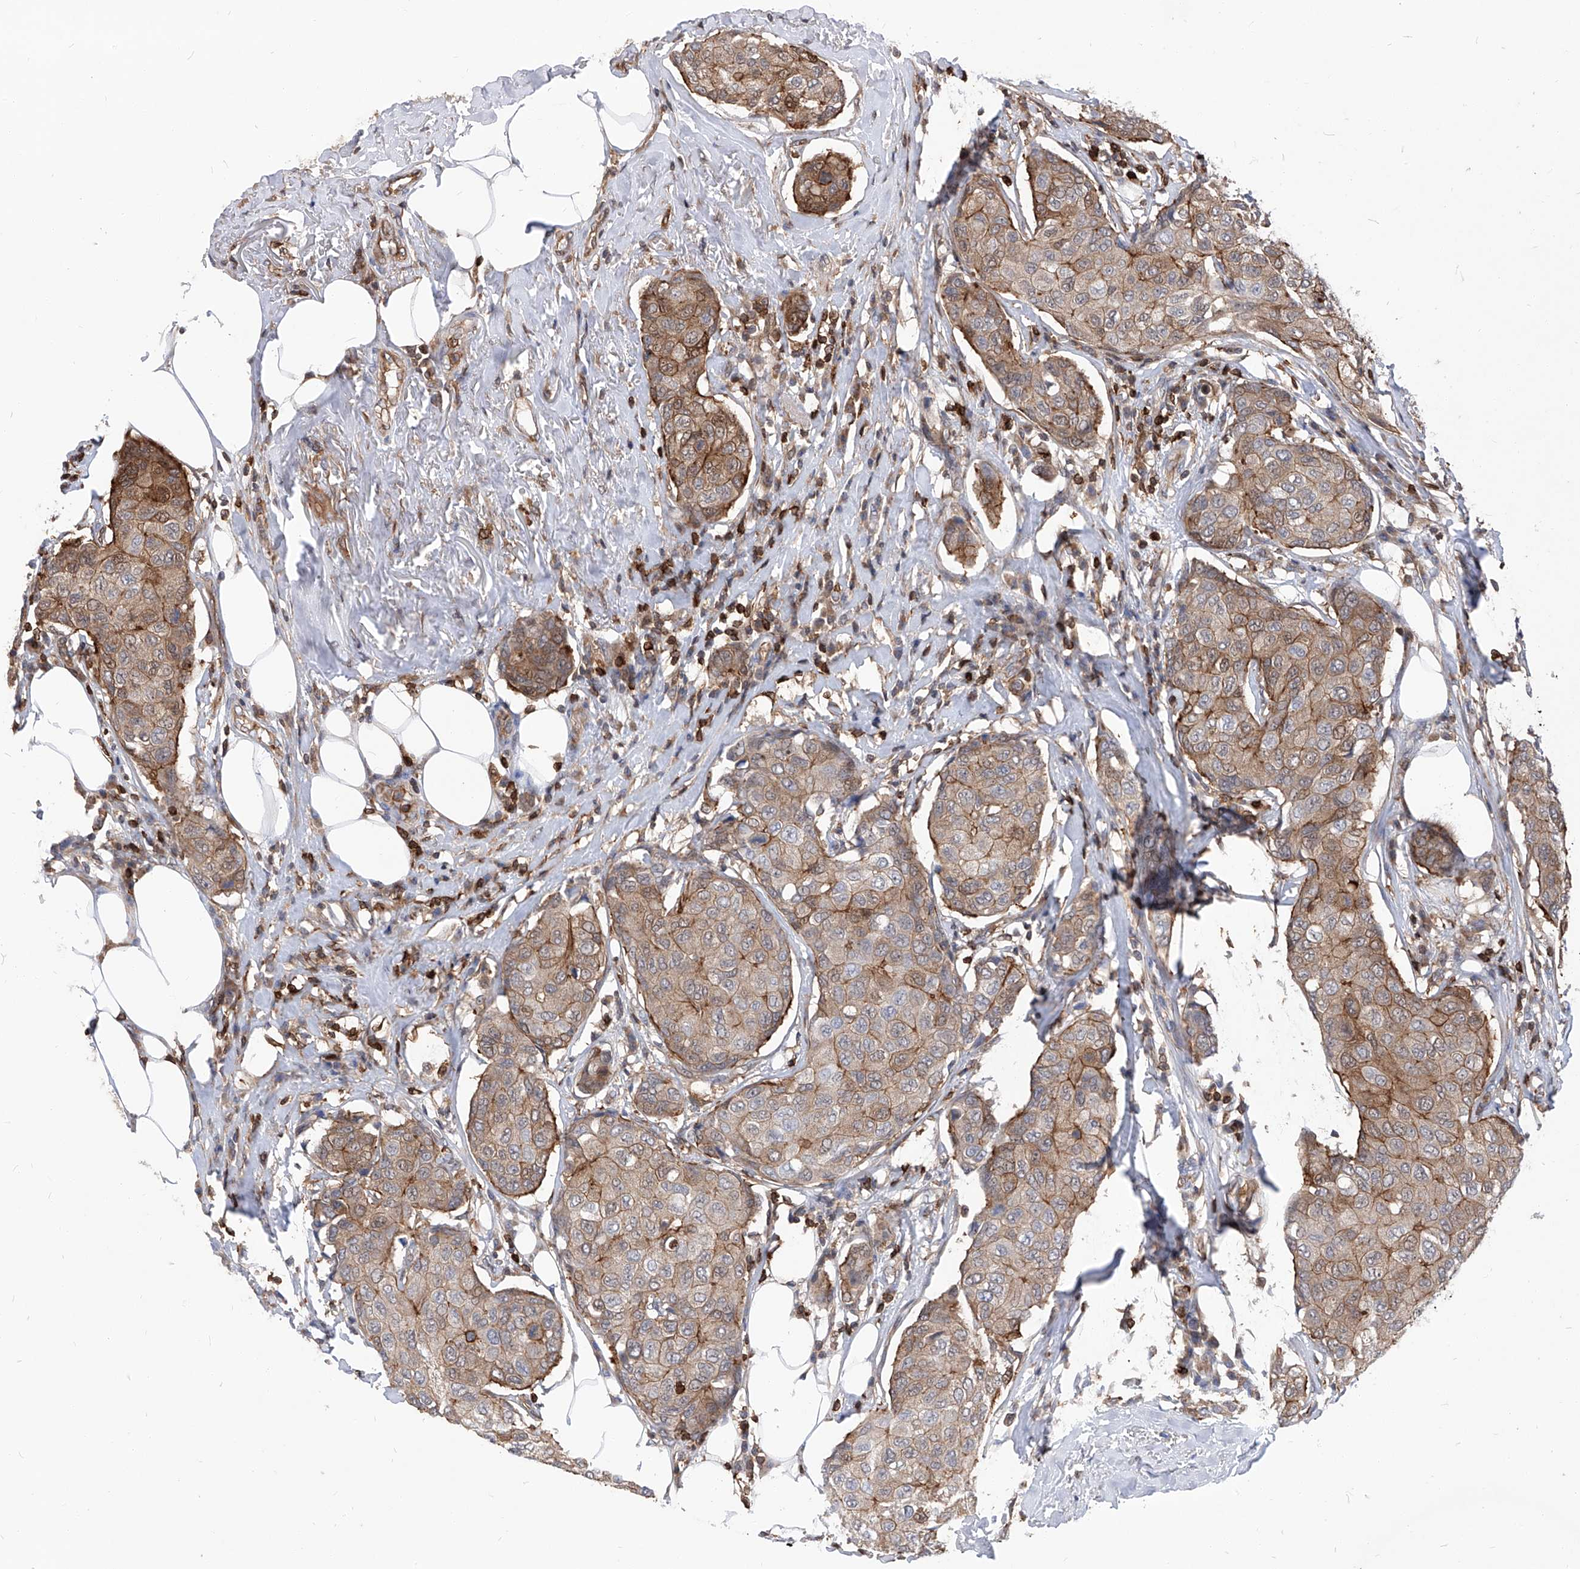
{"staining": {"intensity": "moderate", "quantity": ">75%", "location": "cytoplasmic/membranous"}, "tissue": "breast cancer", "cell_type": "Tumor cells", "image_type": "cancer", "snomed": [{"axis": "morphology", "description": "Duct carcinoma"}, {"axis": "topography", "description": "Breast"}], "caption": "A brown stain shows moderate cytoplasmic/membranous expression of a protein in invasive ductal carcinoma (breast) tumor cells. The staining was performed using DAB (3,3'-diaminobenzidine) to visualize the protein expression in brown, while the nuclei were stained in blue with hematoxylin (Magnification: 20x).", "gene": "ABRACL", "patient": {"sex": "female", "age": 80}}